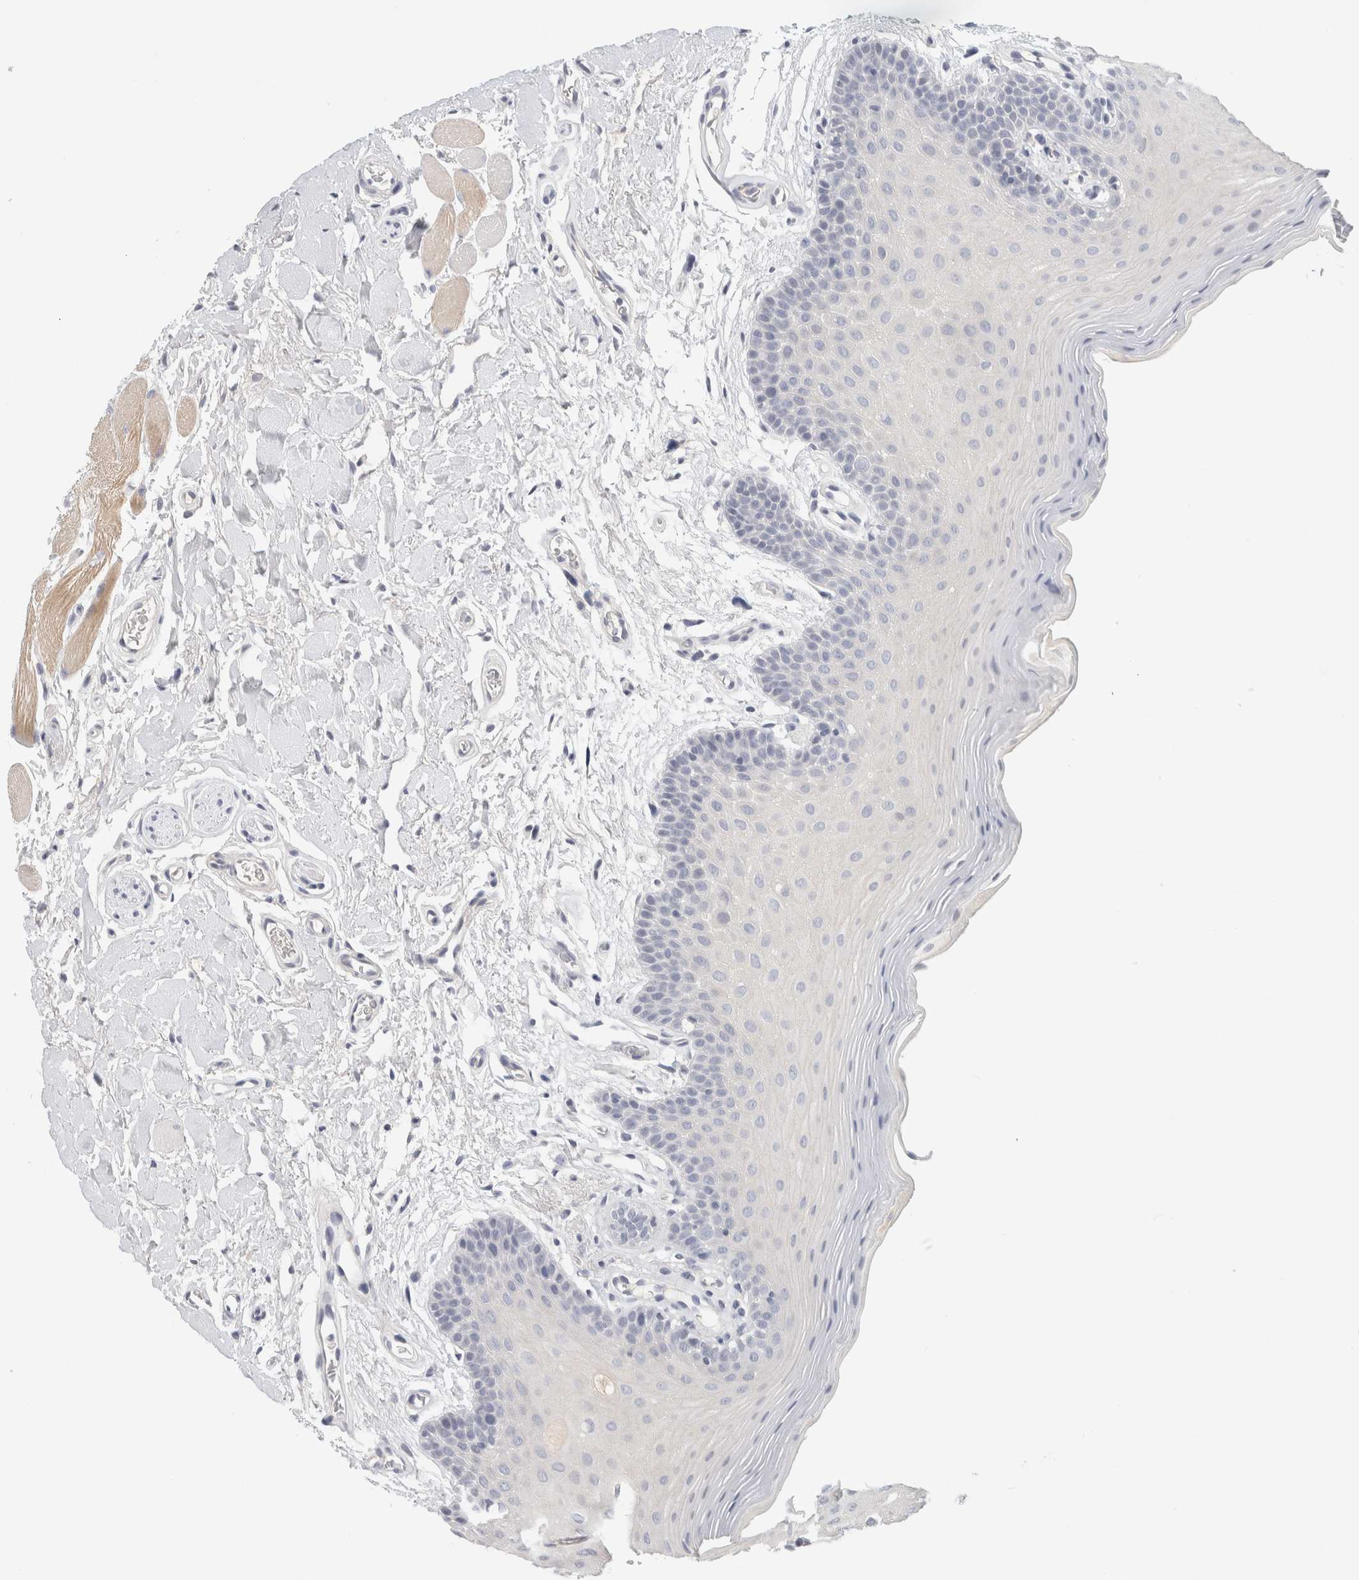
{"staining": {"intensity": "negative", "quantity": "none", "location": "none"}, "tissue": "oral mucosa", "cell_type": "Squamous epithelial cells", "image_type": "normal", "snomed": [{"axis": "morphology", "description": "Normal tissue, NOS"}, {"axis": "topography", "description": "Oral tissue"}], "caption": "An IHC photomicrograph of unremarkable oral mucosa is shown. There is no staining in squamous epithelial cells of oral mucosa.", "gene": "STK31", "patient": {"sex": "male", "age": 62}}